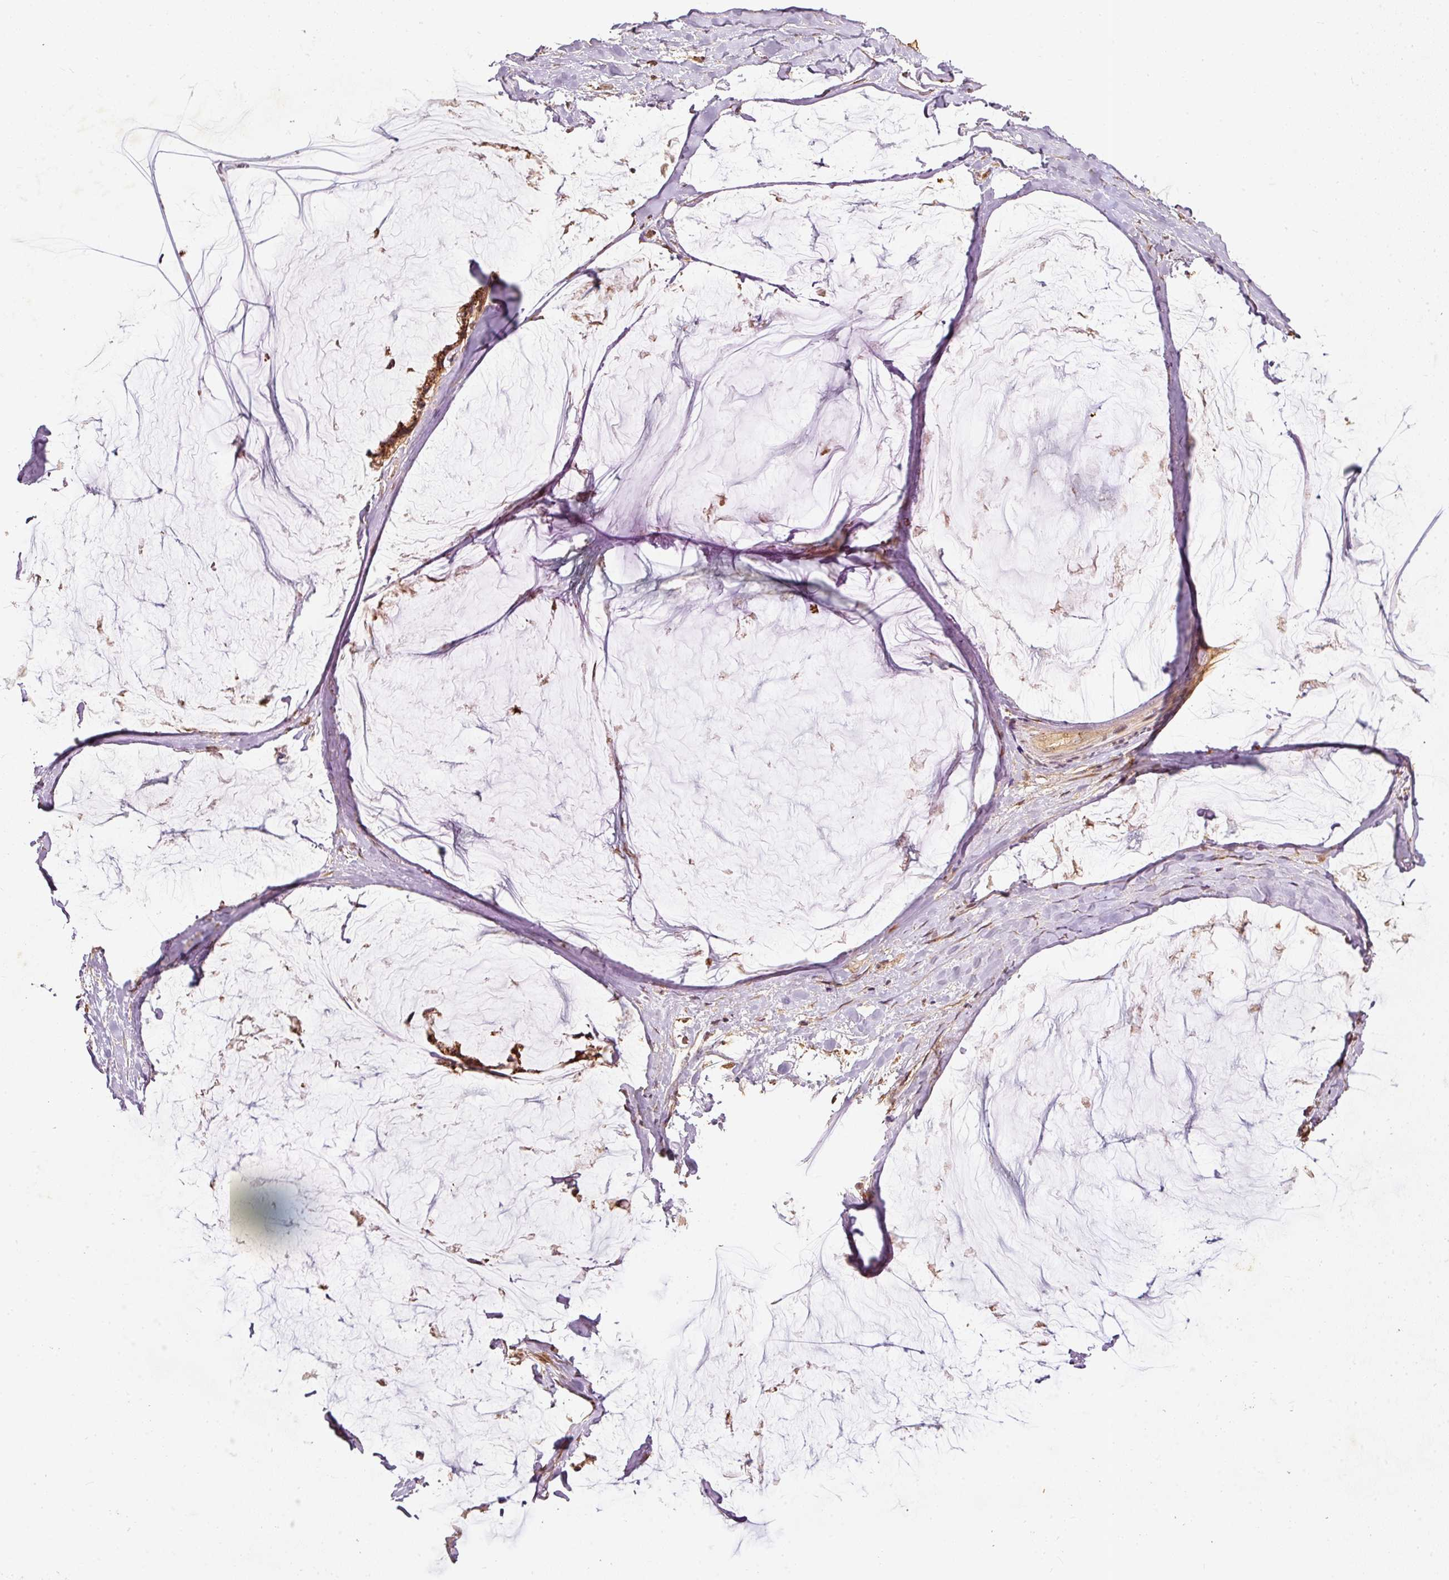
{"staining": {"intensity": "moderate", "quantity": ">75%", "location": "cytoplasmic/membranous,nuclear"}, "tissue": "ovarian cancer", "cell_type": "Tumor cells", "image_type": "cancer", "snomed": [{"axis": "morphology", "description": "Cystadenocarcinoma, mucinous, NOS"}, {"axis": "topography", "description": "Ovary"}], "caption": "An IHC photomicrograph of tumor tissue is shown. Protein staining in brown labels moderate cytoplasmic/membranous and nuclear positivity in ovarian mucinous cystadenocarcinoma within tumor cells. (DAB IHC with brightfield microscopy, high magnification).", "gene": "FUT8", "patient": {"sex": "female", "age": 39}}